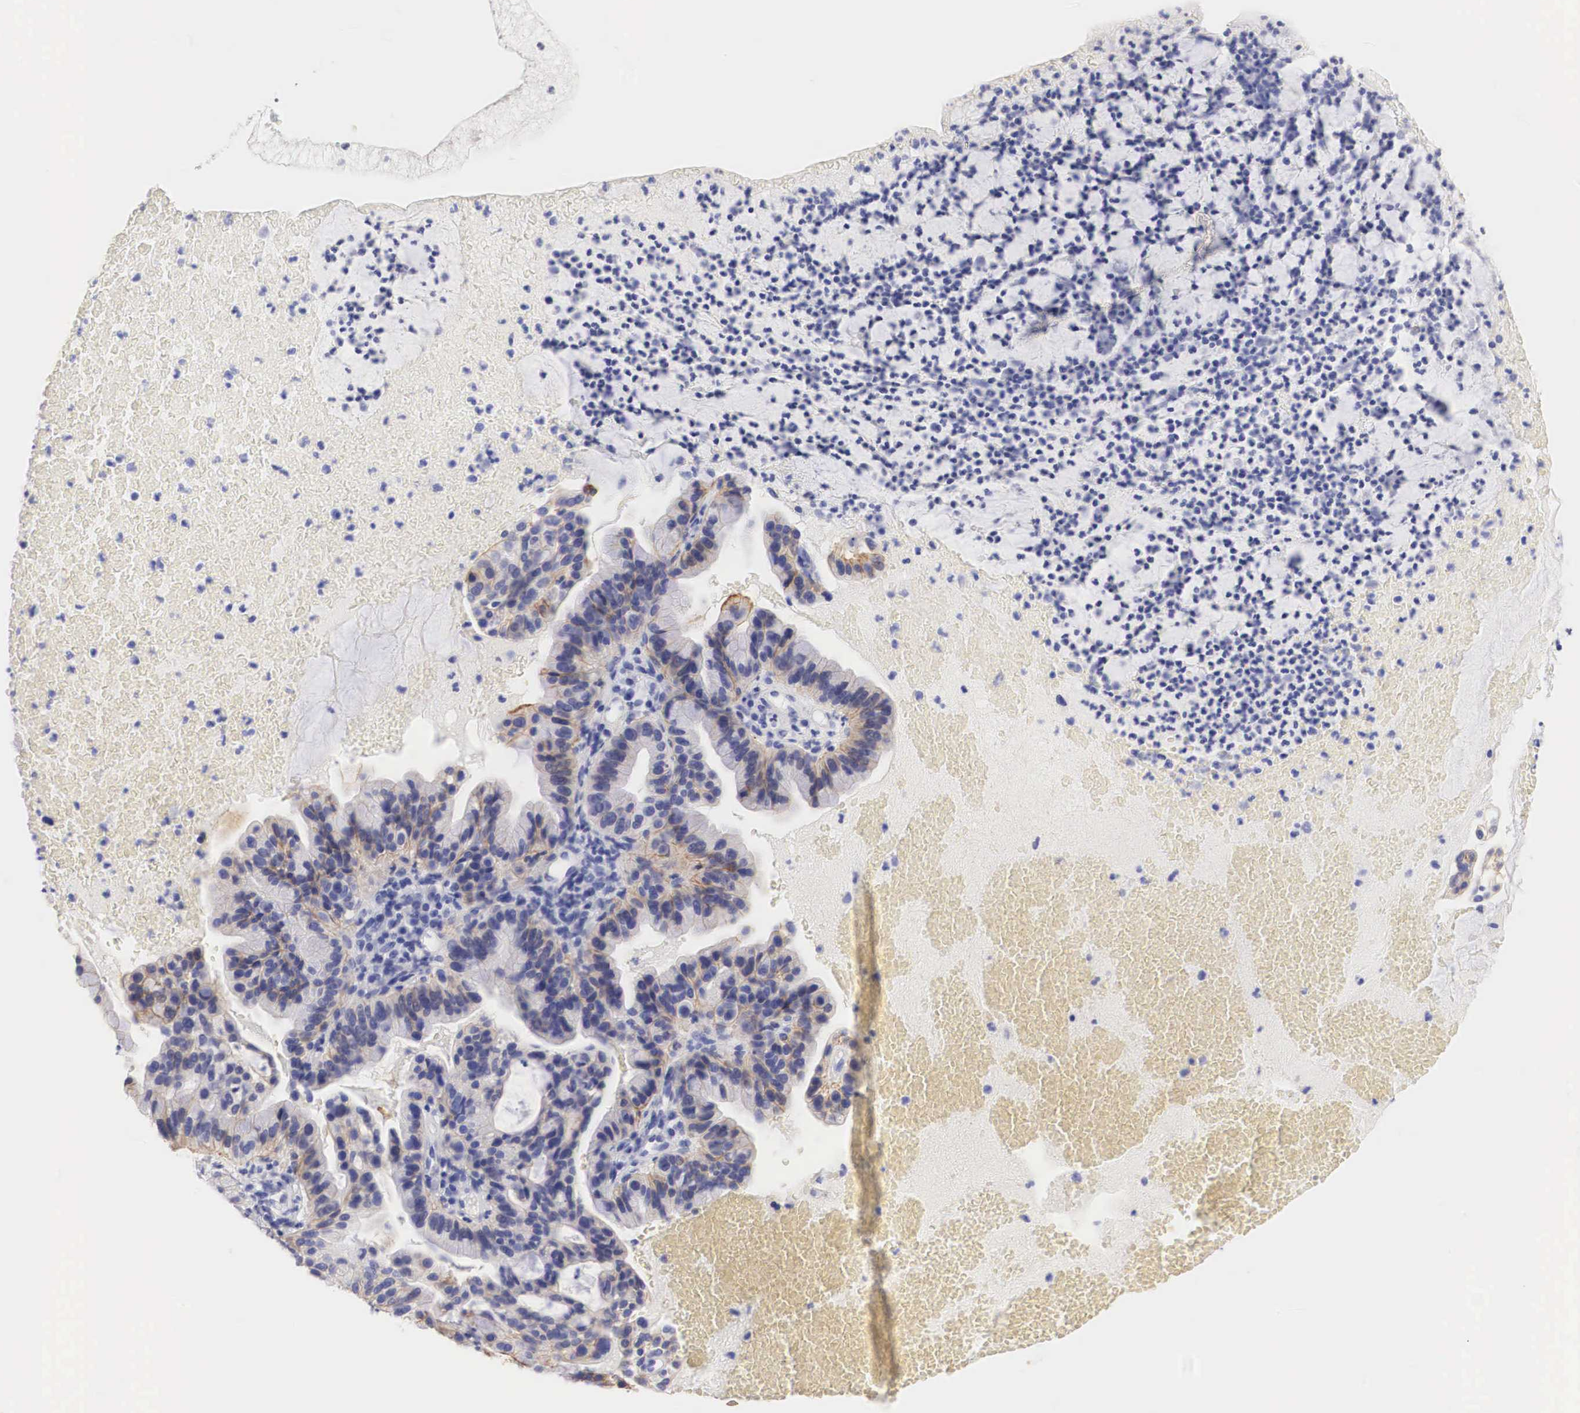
{"staining": {"intensity": "negative", "quantity": "none", "location": "none"}, "tissue": "cervical cancer", "cell_type": "Tumor cells", "image_type": "cancer", "snomed": [{"axis": "morphology", "description": "Adenocarcinoma, NOS"}, {"axis": "topography", "description": "Cervix"}], "caption": "Tumor cells show no significant protein positivity in adenocarcinoma (cervical).", "gene": "ERBB2", "patient": {"sex": "female", "age": 41}}